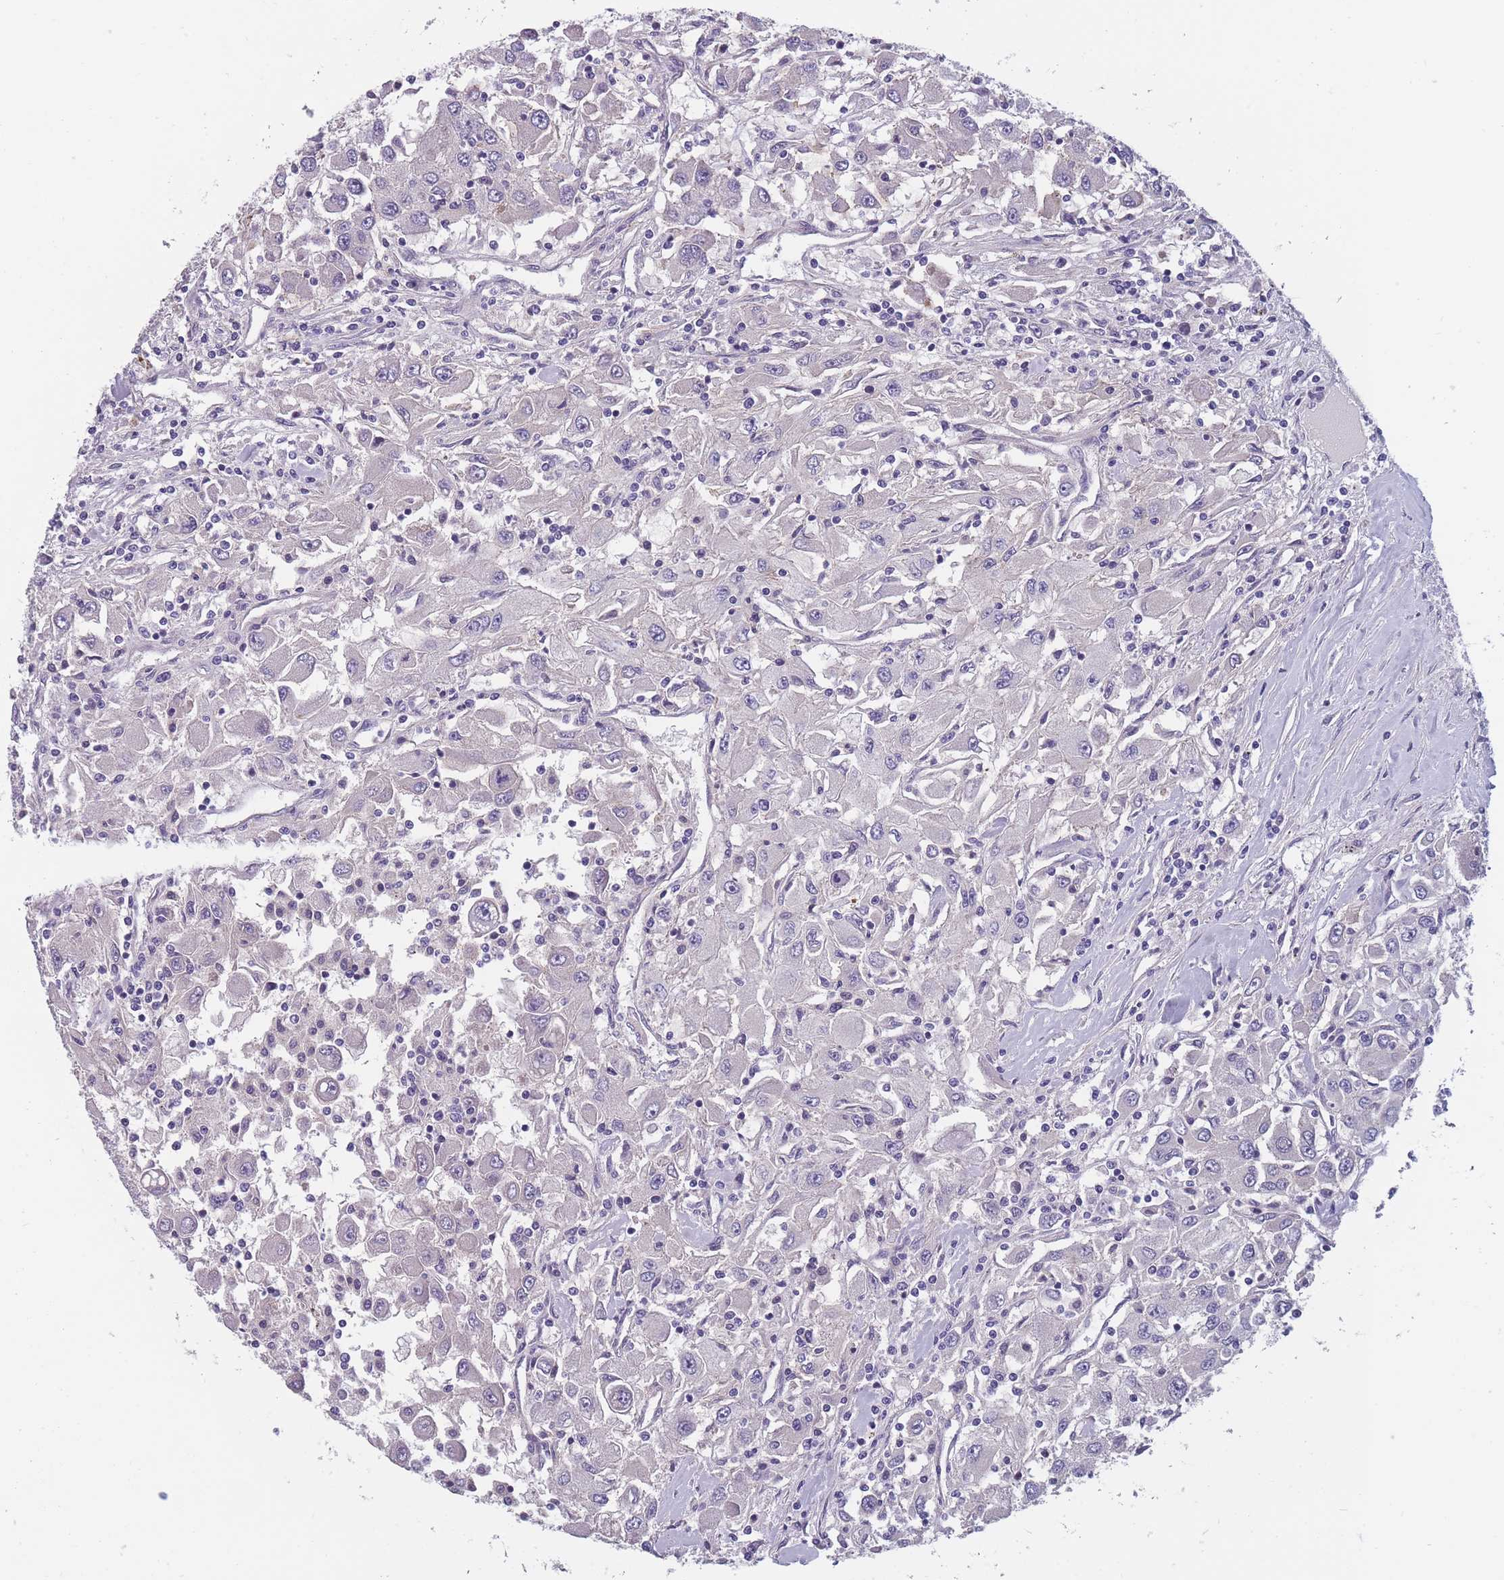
{"staining": {"intensity": "negative", "quantity": "none", "location": "none"}, "tissue": "renal cancer", "cell_type": "Tumor cells", "image_type": "cancer", "snomed": [{"axis": "morphology", "description": "Adenocarcinoma, NOS"}, {"axis": "topography", "description": "Kidney"}], "caption": "High power microscopy micrograph of an IHC photomicrograph of renal adenocarcinoma, revealing no significant positivity in tumor cells.", "gene": "FAM83F", "patient": {"sex": "female", "age": 67}}